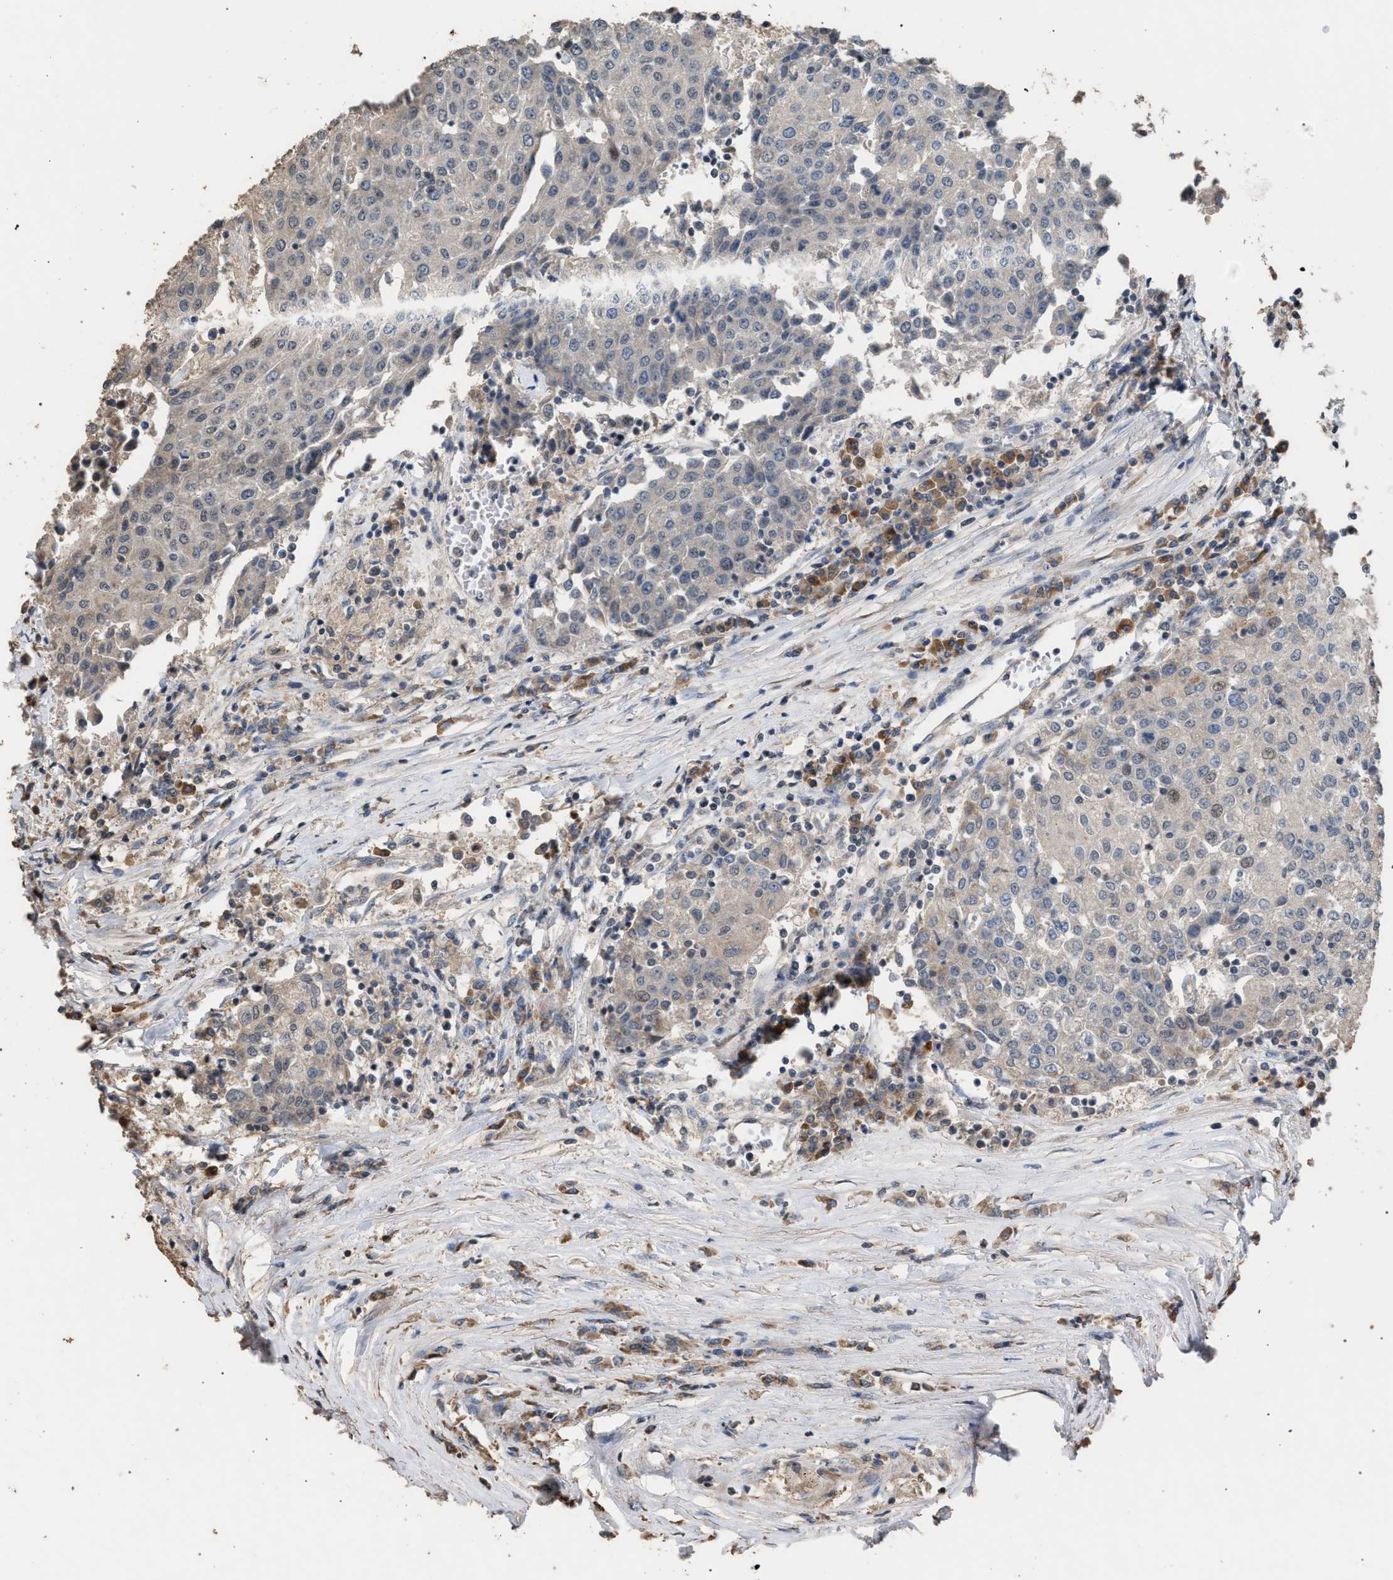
{"staining": {"intensity": "negative", "quantity": "none", "location": "none"}, "tissue": "urothelial cancer", "cell_type": "Tumor cells", "image_type": "cancer", "snomed": [{"axis": "morphology", "description": "Urothelial carcinoma, High grade"}, {"axis": "topography", "description": "Urinary bladder"}], "caption": "Protein analysis of high-grade urothelial carcinoma shows no significant expression in tumor cells. (DAB (3,3'-diaminobenzidine) immunohistochemistry (IHC), high magnification).", "gene": "NAA35", "patient": {"sex": "female", "age": 85}}